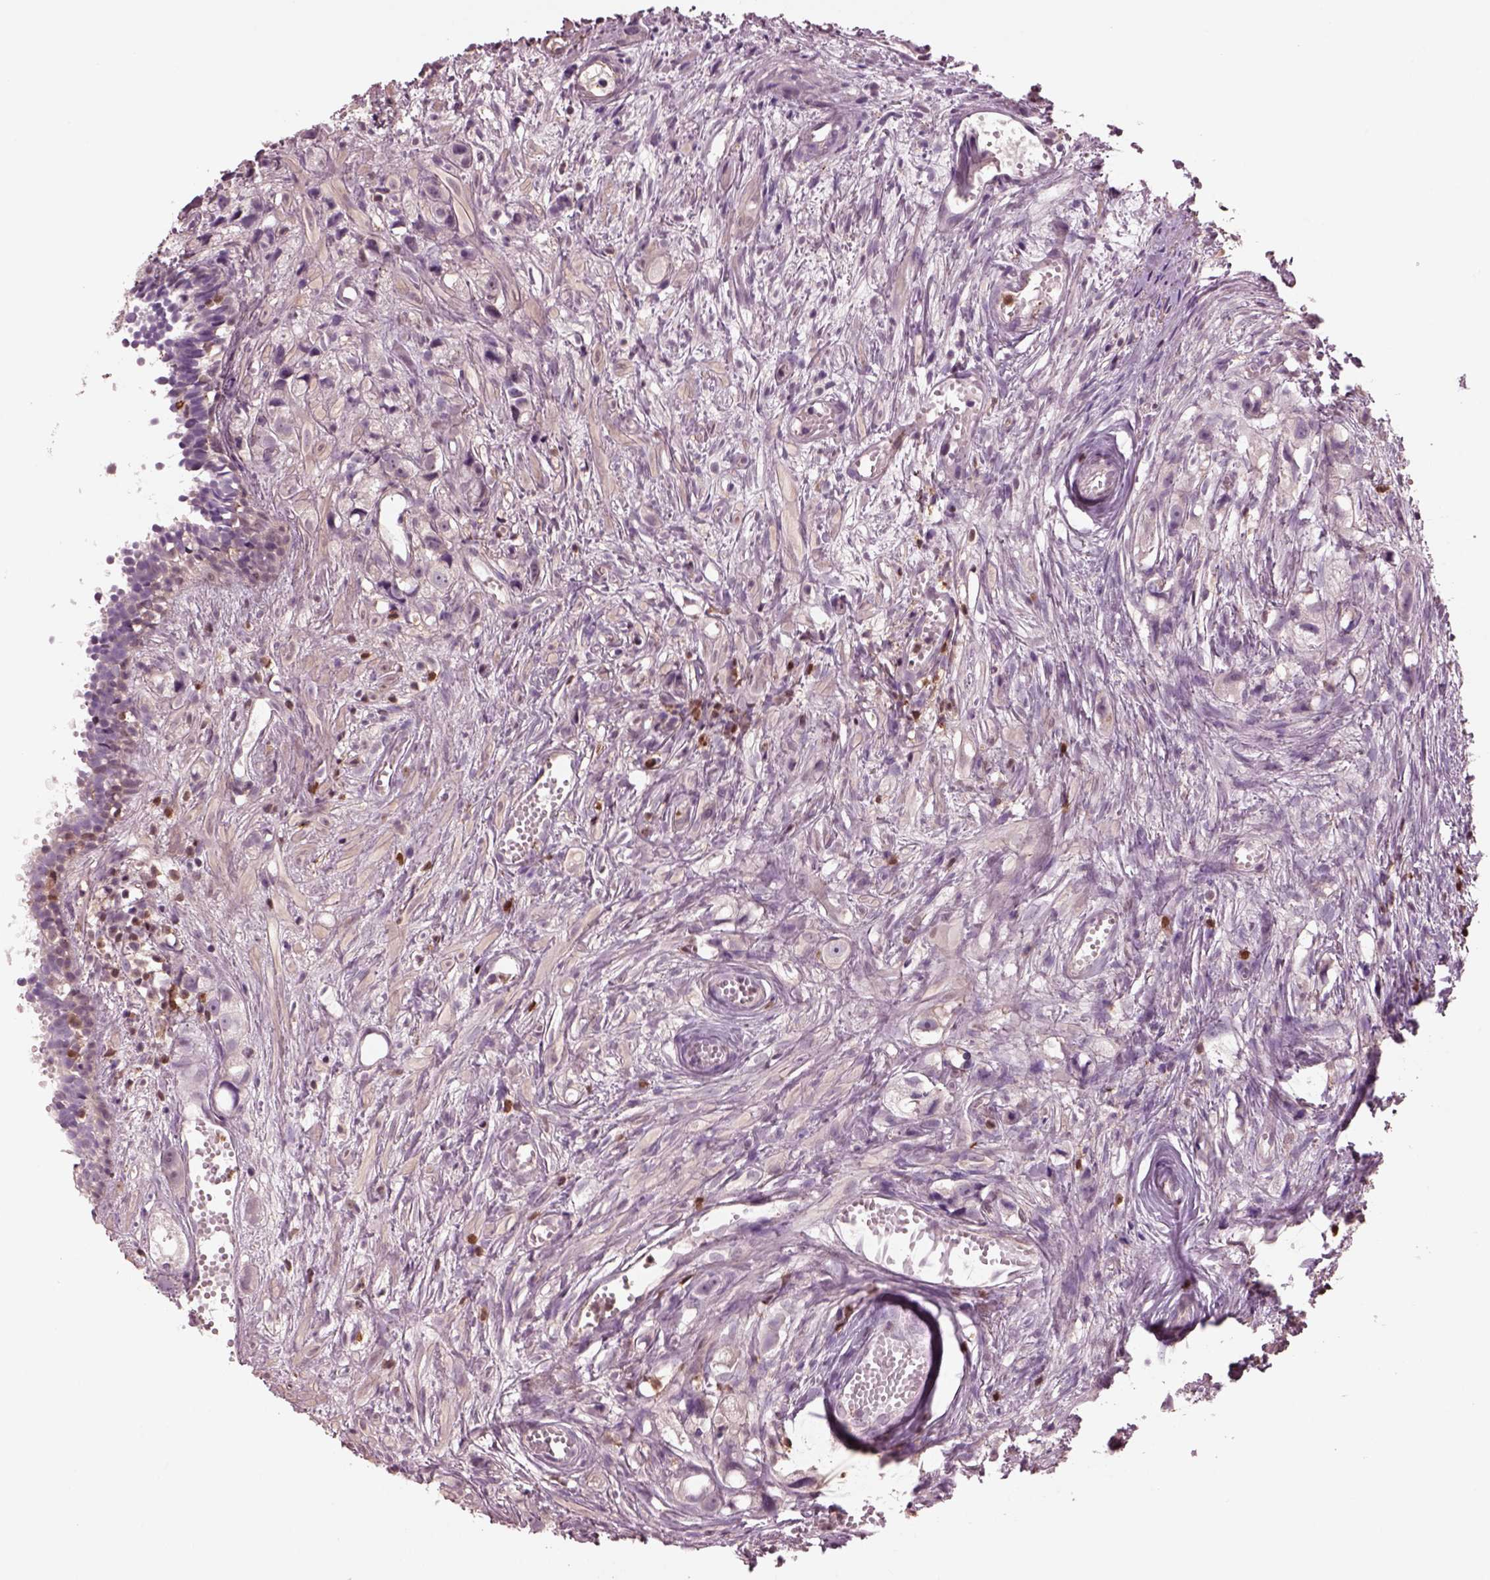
{"staining": {"intensity": "weak", "quantity": ">75%", "location": "cytoplasmic/membranous"}, "tissue": "prostate cancer", "cell_type": "Tumor cells", "image_type": "cancer", "snomed": [{"axis": "morphology", "description": "Adenocarcinoma, High grade"}, {"axis": "topography", "description": "Prostate"}], "caption": "Human prostate cancer (adenocarcinoma (high-grade)) stained for a protein (brown) displays weak cytoplasmic/membranous positive positivity in about >75% of tumor cells.", "gene": "IL31RA", "patient": {"sex": "male", "age": 75}}